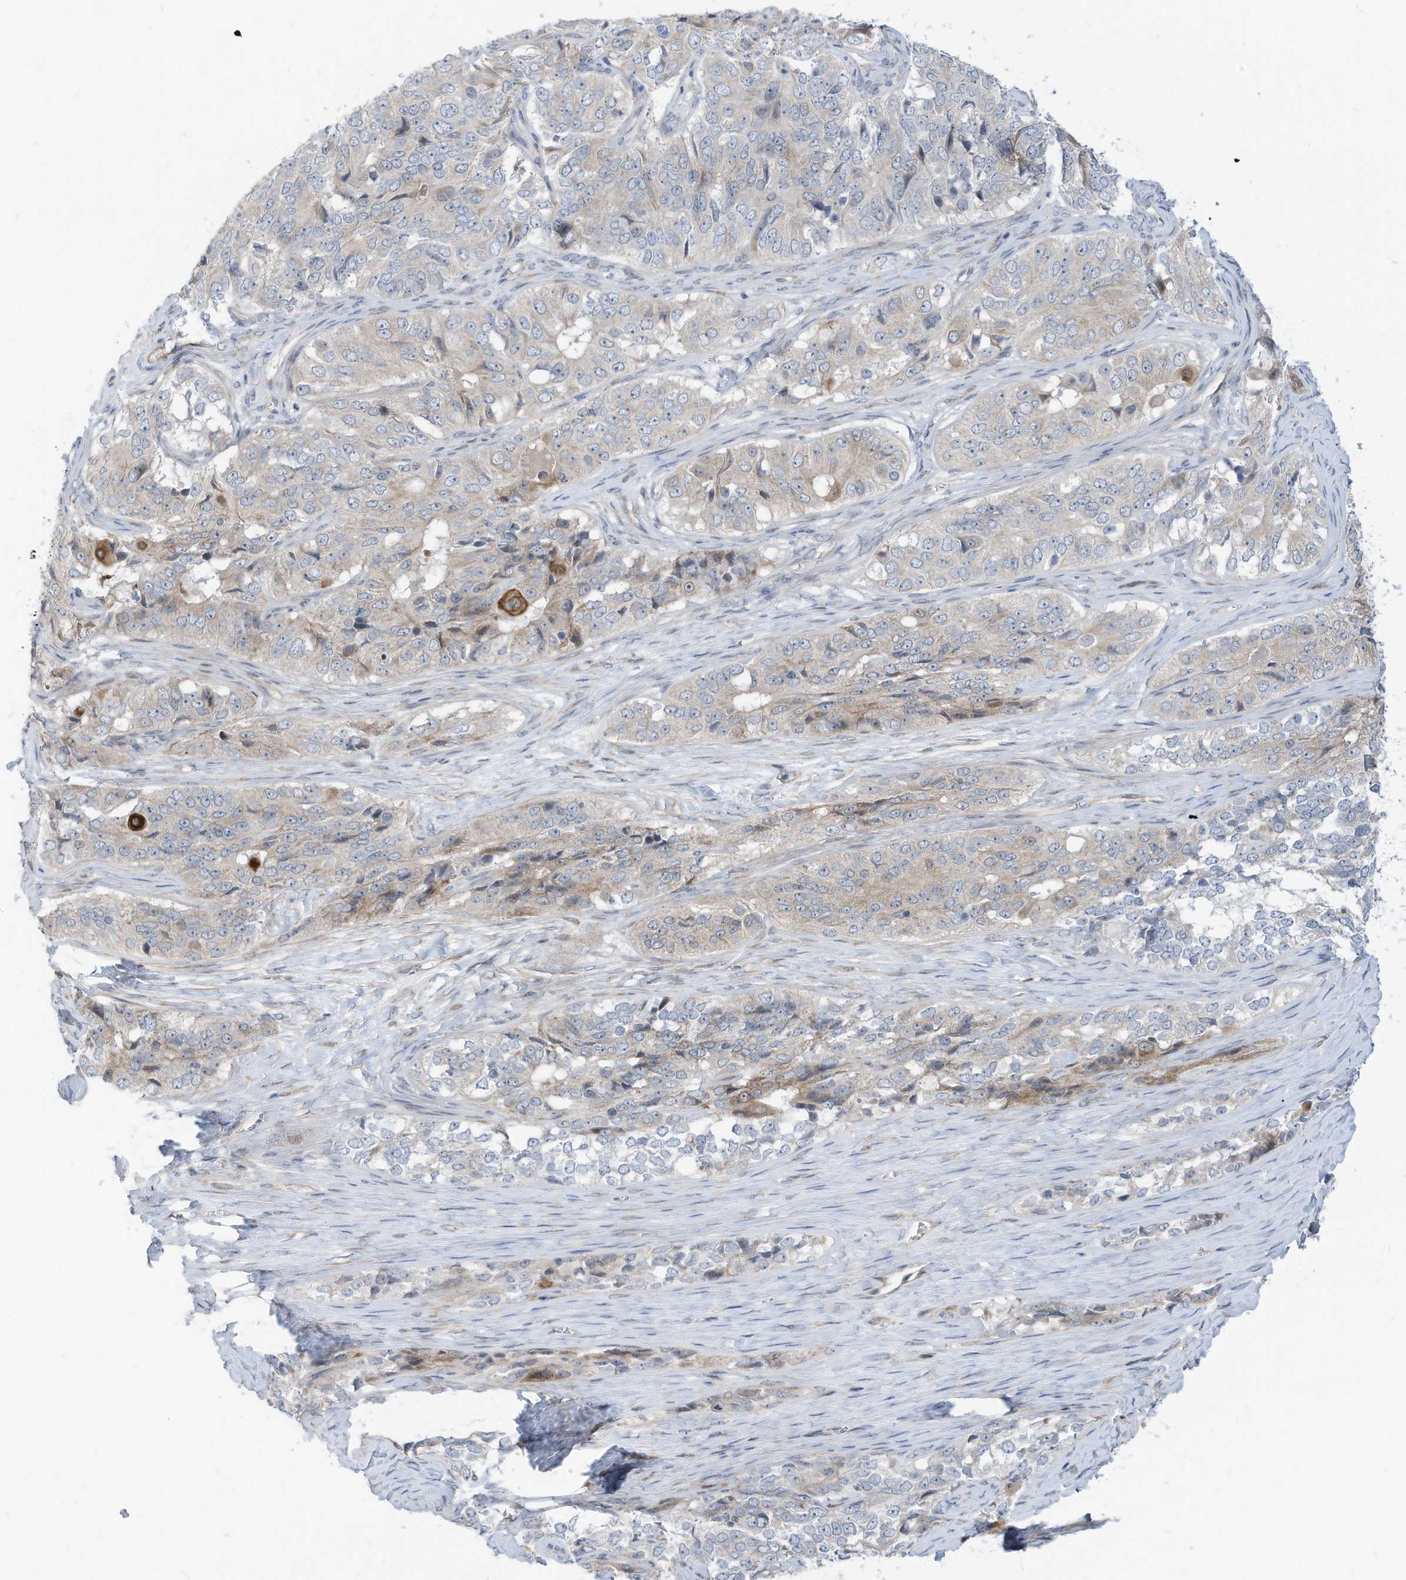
{"staining": {"intensity": "negative", "quantity": "none", "location": "none"}, "tissue": "ovarian cancer", "cell_type": "Tumor cells", "image_type": "cancer", "snomed": [{"axis": "morphology", "description": "Carcinoma, endometroid"}, {"axis": "topography", "description": "Ovary"}], "caption": "Immunohistochemistry of ovarian endometroid carcinoma reveals no positivity in tumor cells. (Stains: DAB (3,3'-diaminobenzidine) IHC with hematoxylin counter stain, Microscopy: brightfield microscopy at high magnification).", "gene": "GPATCH3", "patient": {"sex": "female", "age": 51}}